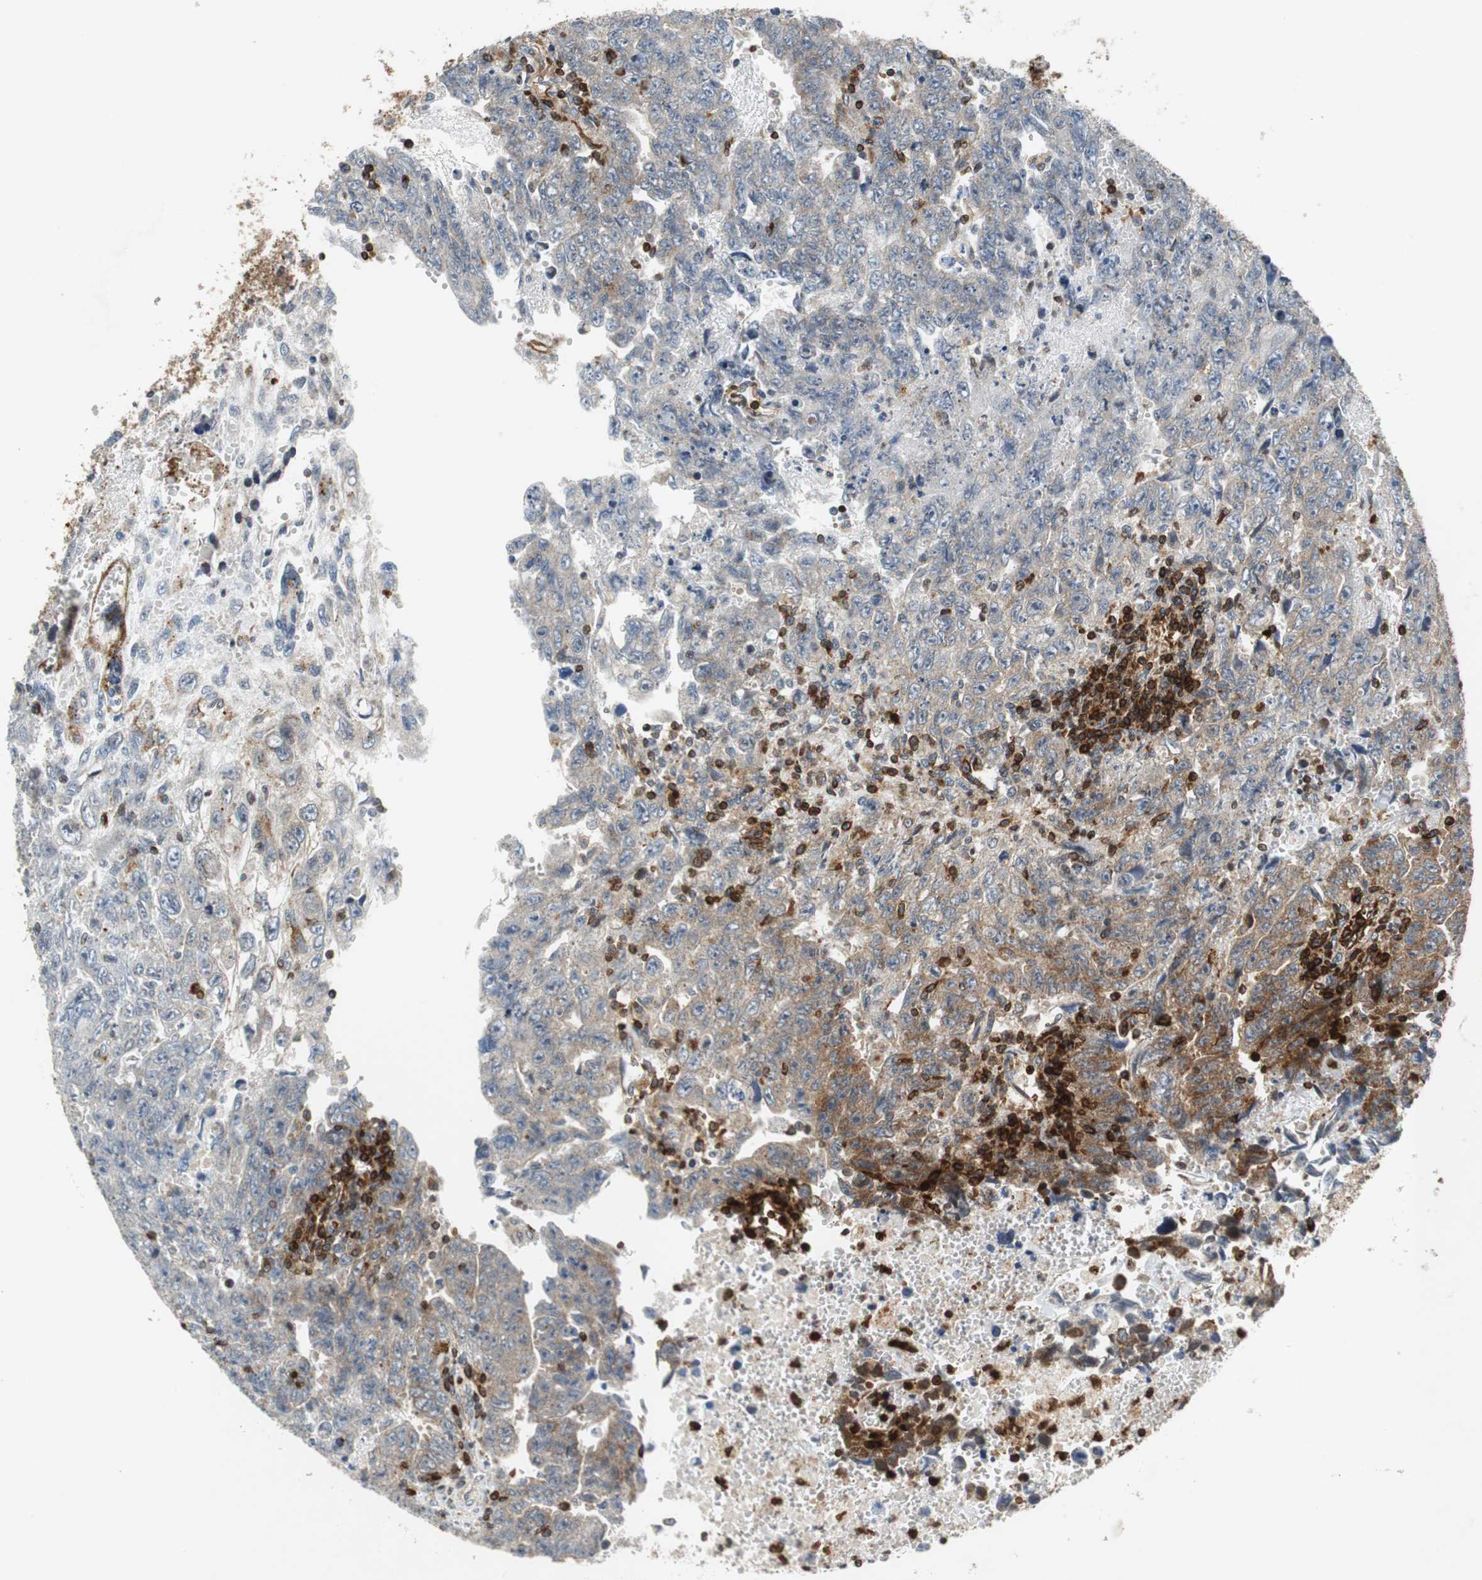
{"staining": {"intensity": "weak", "quantity": "25%-75%", "location": "cytoplasmic/membranous"}, "tissue": "testis cancer", "cell_type": "Tumor cells", "image_type": "cancer", "snomed": [{"axis": "morphology", "description": "Carcinoma, Embryonal, NOS"}, {"axis": "topography", "description": "Testis"}], "caption": "The image demonstrates staining of testis cancer, revealing weak cytoplasmic/membranous protein expression (brown color) within tumor cells. (IHC, brightfield microscopy, high magnification).", "gene": "TUBA4A", "patient": {"sex": "male", "age": 28}}